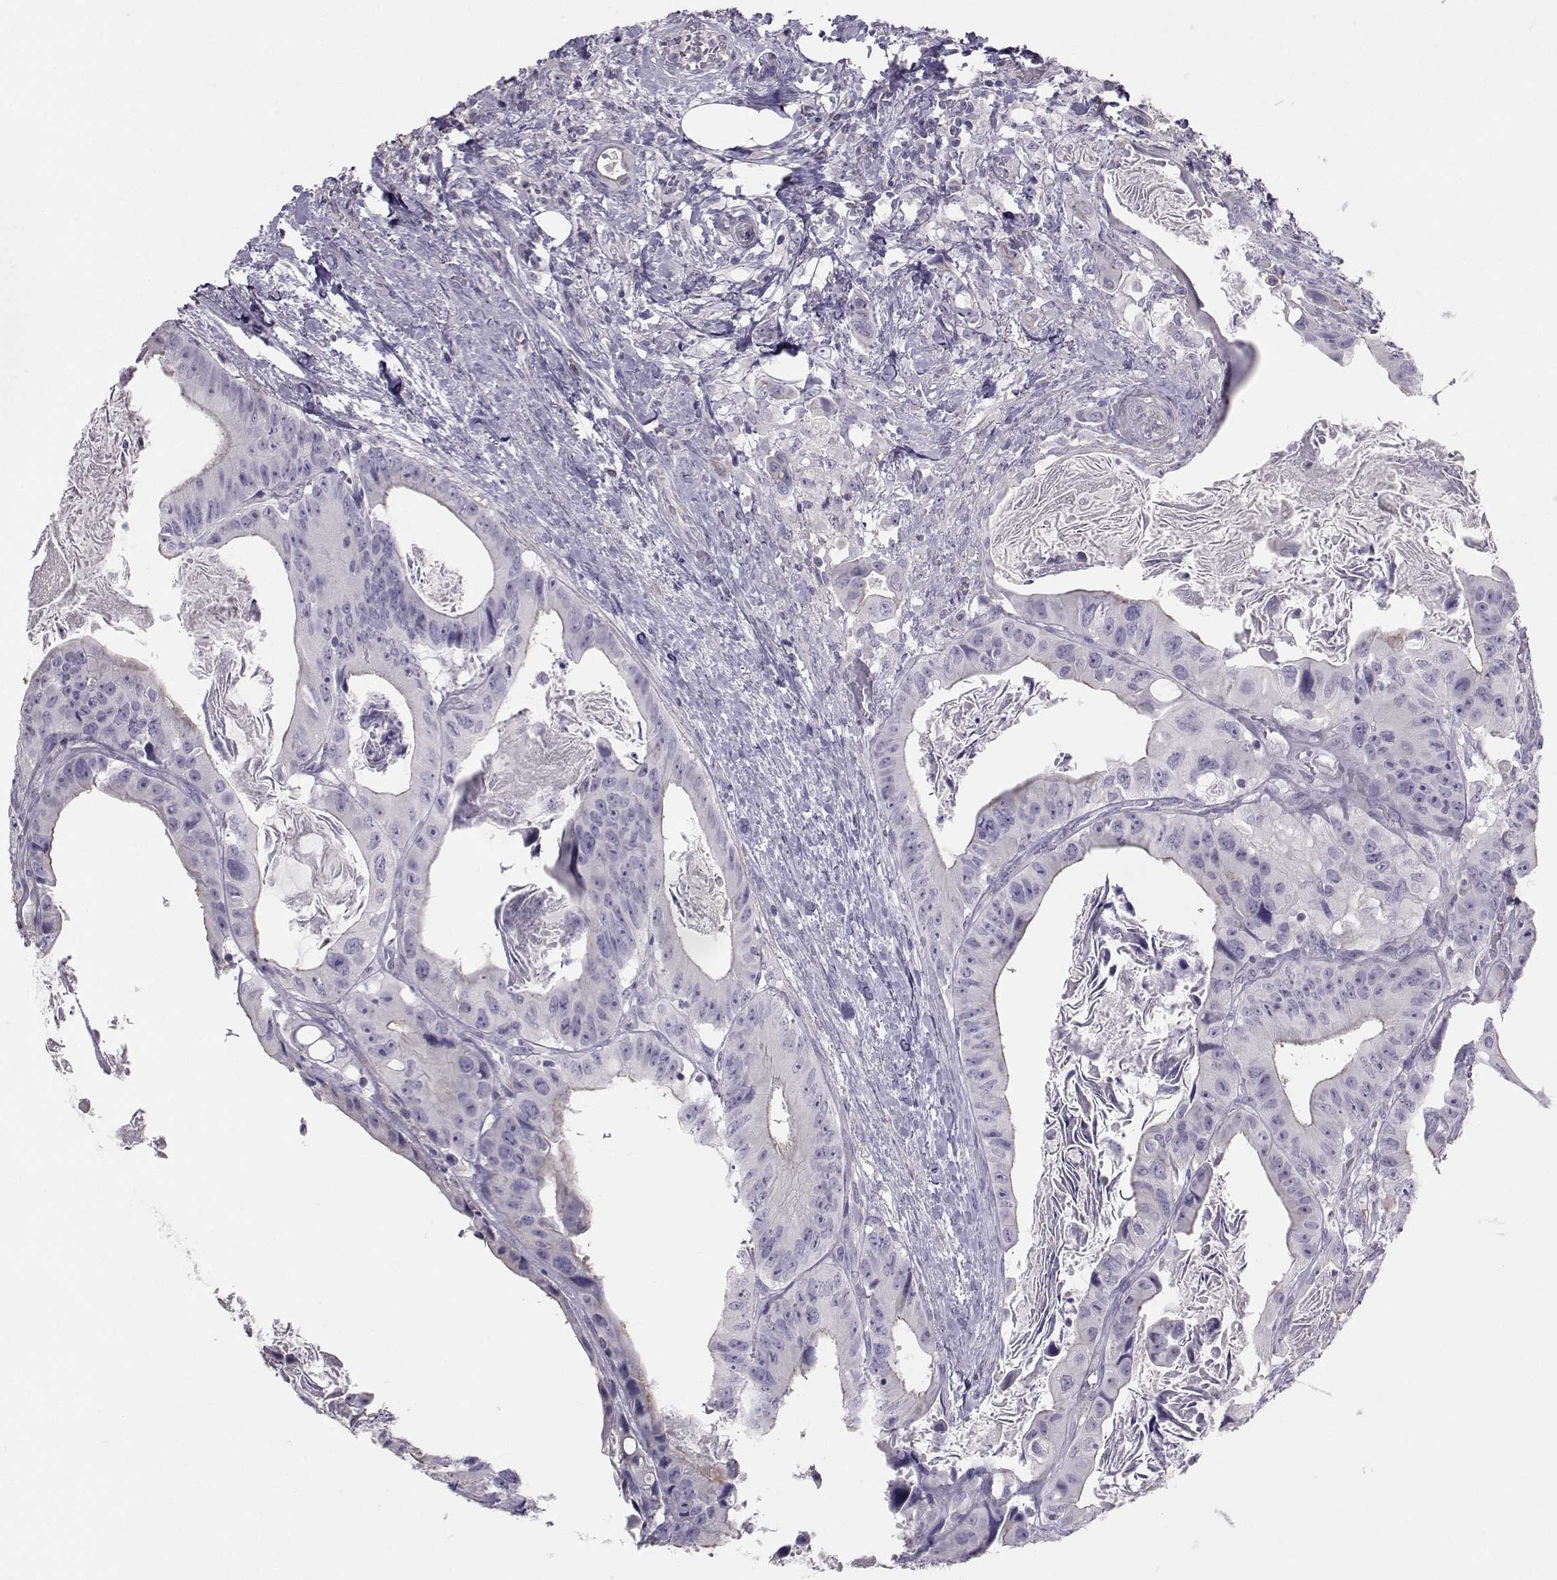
{"staining": {"intensity": "negative", "quantity": "none", "location": "none"}, "tissue": "colorectal cancer", "cell_type": "Tumor cells", "image_type": "cancer", "snomed": [{"axis": "morphology", "description": "Adenocarcinoma, NOS"}, {"axis": "topography", "description": "Rectum"}], "caption": "The immunohistochemistry (IHC) photomicrograph has no significant positivity in tumor cells of adenocarcinoma (colorectal) tissue.", "gene": "GARIN3", "patient": {"sex": "male", "age": 64}}